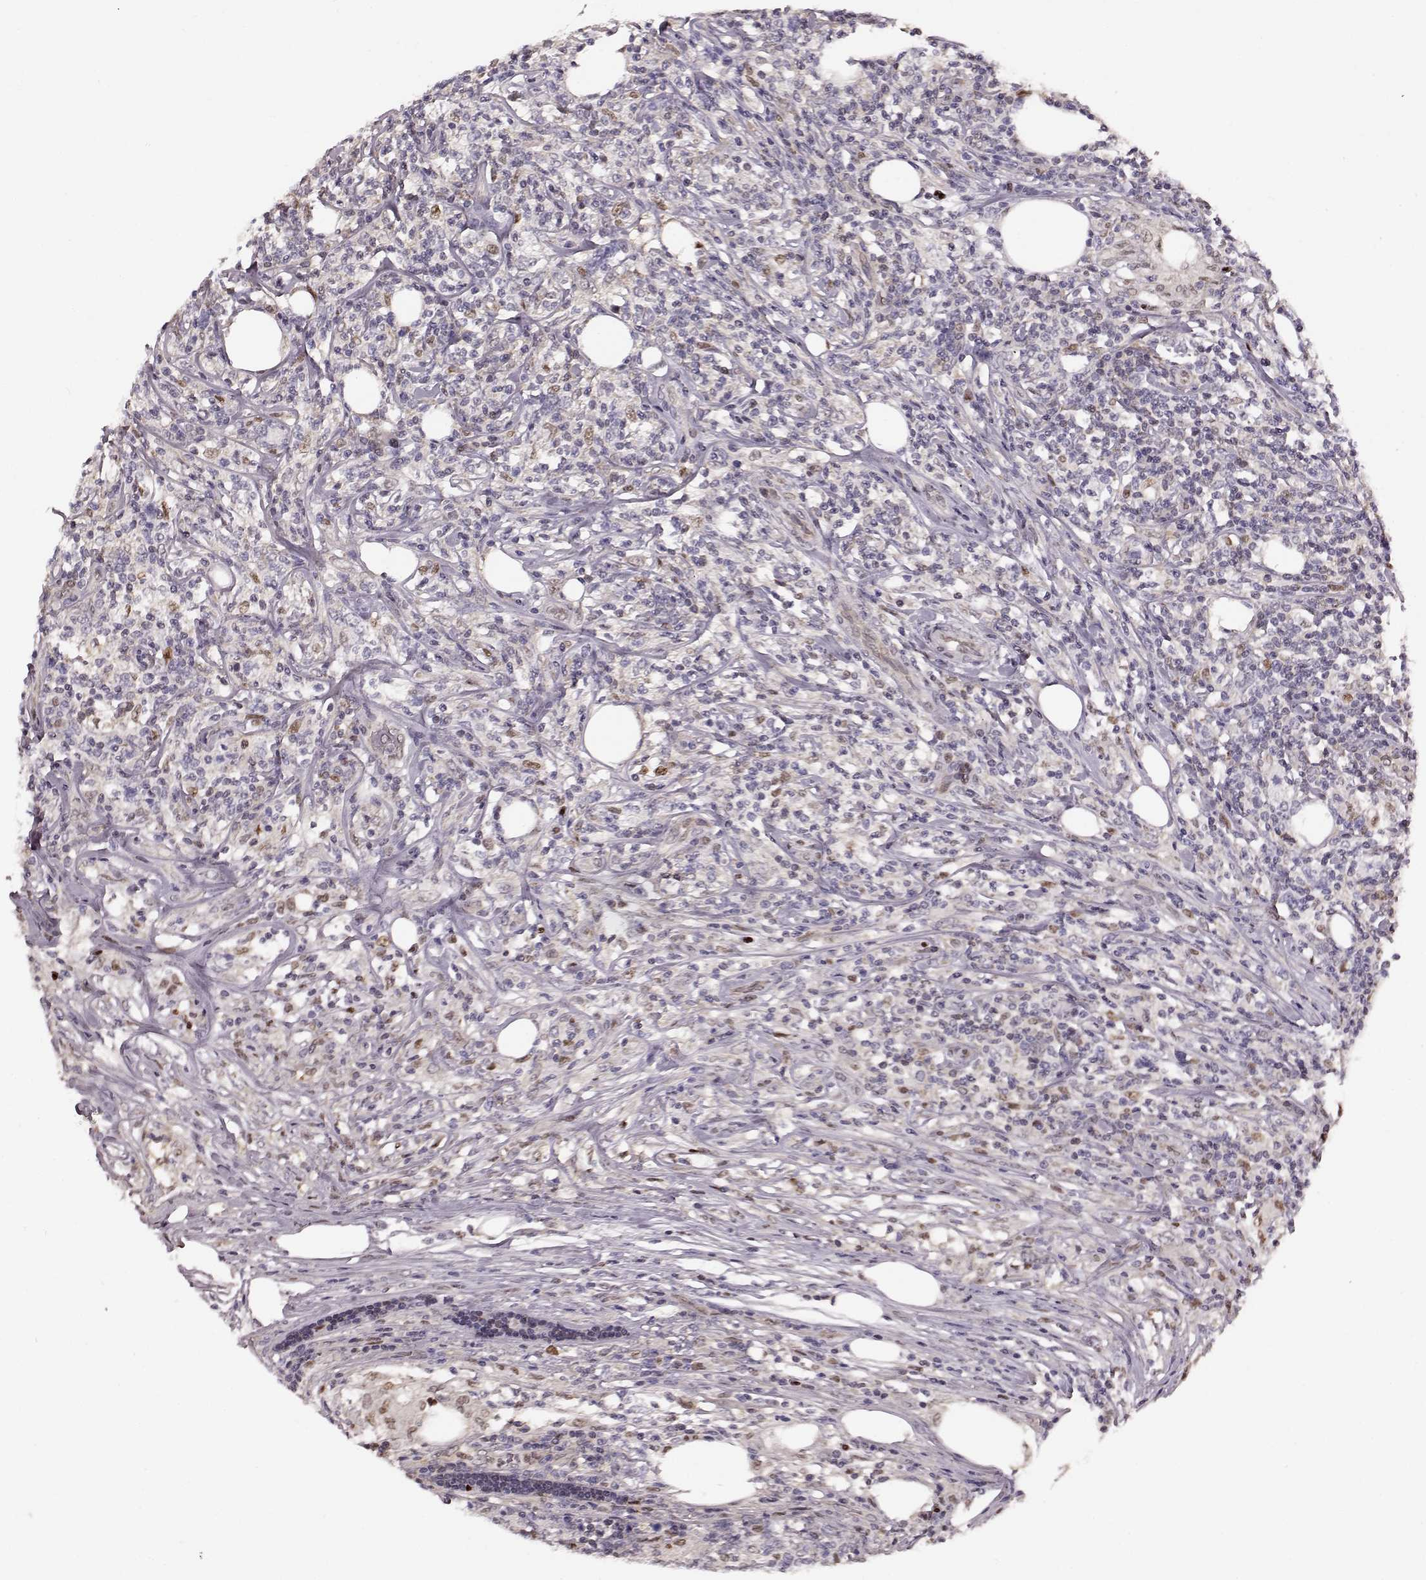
{"staining": {"intensity": "negative", "quantity": "none", "location": "none"}, "tissue": "lymphoma", "cell_type": "Tumor cells", "image_type": "cancer", "snomed": [{"axis": "morphology", "description": "Malignant lymphoma, non-Hodgkin's type, High grade"}, {"axis": "topography", "description": "Lymph node"}], "caption": "This is a micrograph of immunohistochemistry staining of lymphoma, which shows no expression in tumor cells.", "gene": "KLF6", "patient": {"sex": "female", "age": 84}}